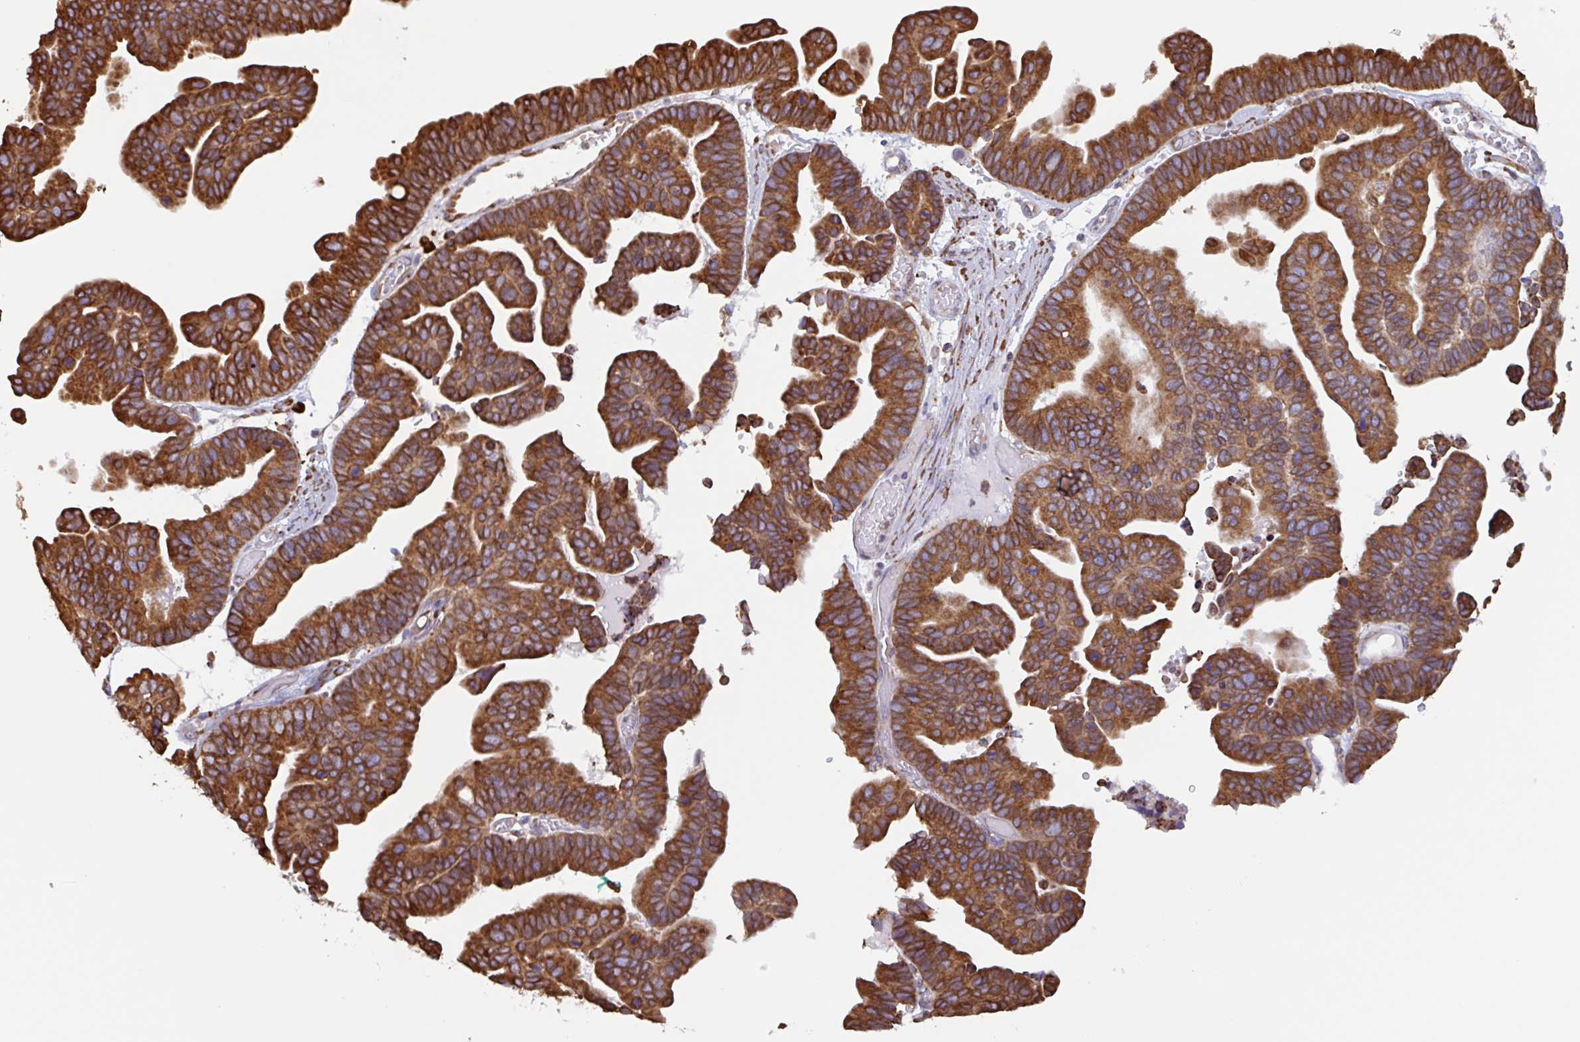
{"staining": {"intensity": "strong", "quantity": ">75%", "location": "cytoplasmic/membranous"}, "tissue": "ovarian cancer", "cell_type": "Tumor cells", "image_type": "cancer", "snomed": [{"axis": "morphology", "description": "Cystadenocarcinoma, serous, NOS"}, {"axis": "topography", "description": "Ovary"}], "caption": "This is a photomicrograph of immunohistochemistry staining of ovarian serous cystadenocarcinoma, which shows strong expression in the cytoplasmic/membranous of tumor cells.", "gene": "DOK4", "patient": {"sex": "female", "age": 56}}